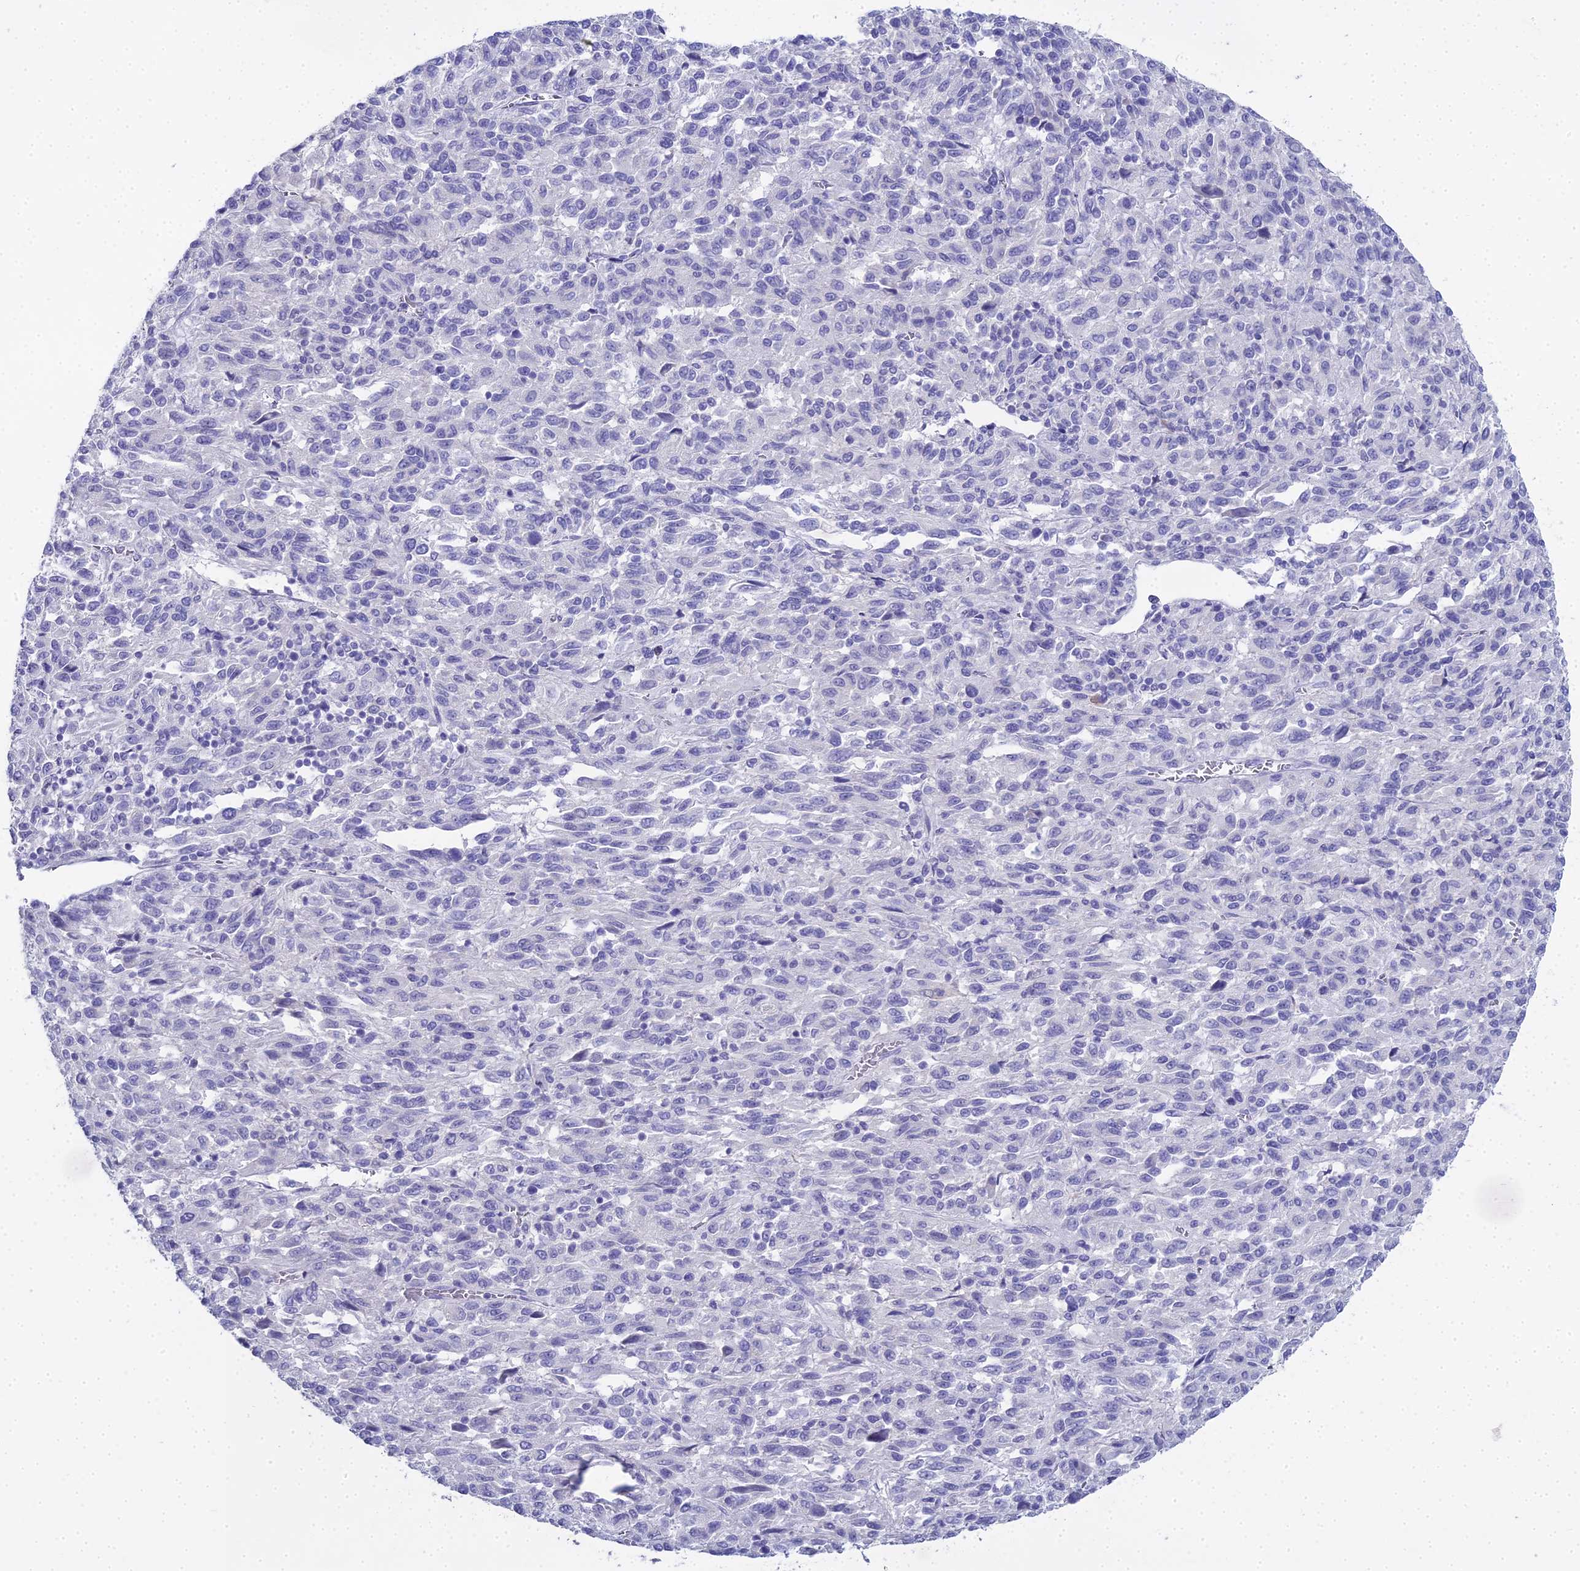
{"staining": {"intensity": "negative", "quantity": "none", "location": "none"}, "tissue": "melanoma", "cell_type": "Tumor cells", "image_type": "cancer", "snomed": [{"axis": "morphology", "description": "Malignant melanoma, Metastatic site"}, {"axis": "topography", "description": "Lung"}], "caption": "Immunohistochemistry micrograph of melanoma stained for a protein (brown), which exhibits no expression in tumor cells.", "gene": "S100A7", "patient": {"sex": "male", "age": 64}}